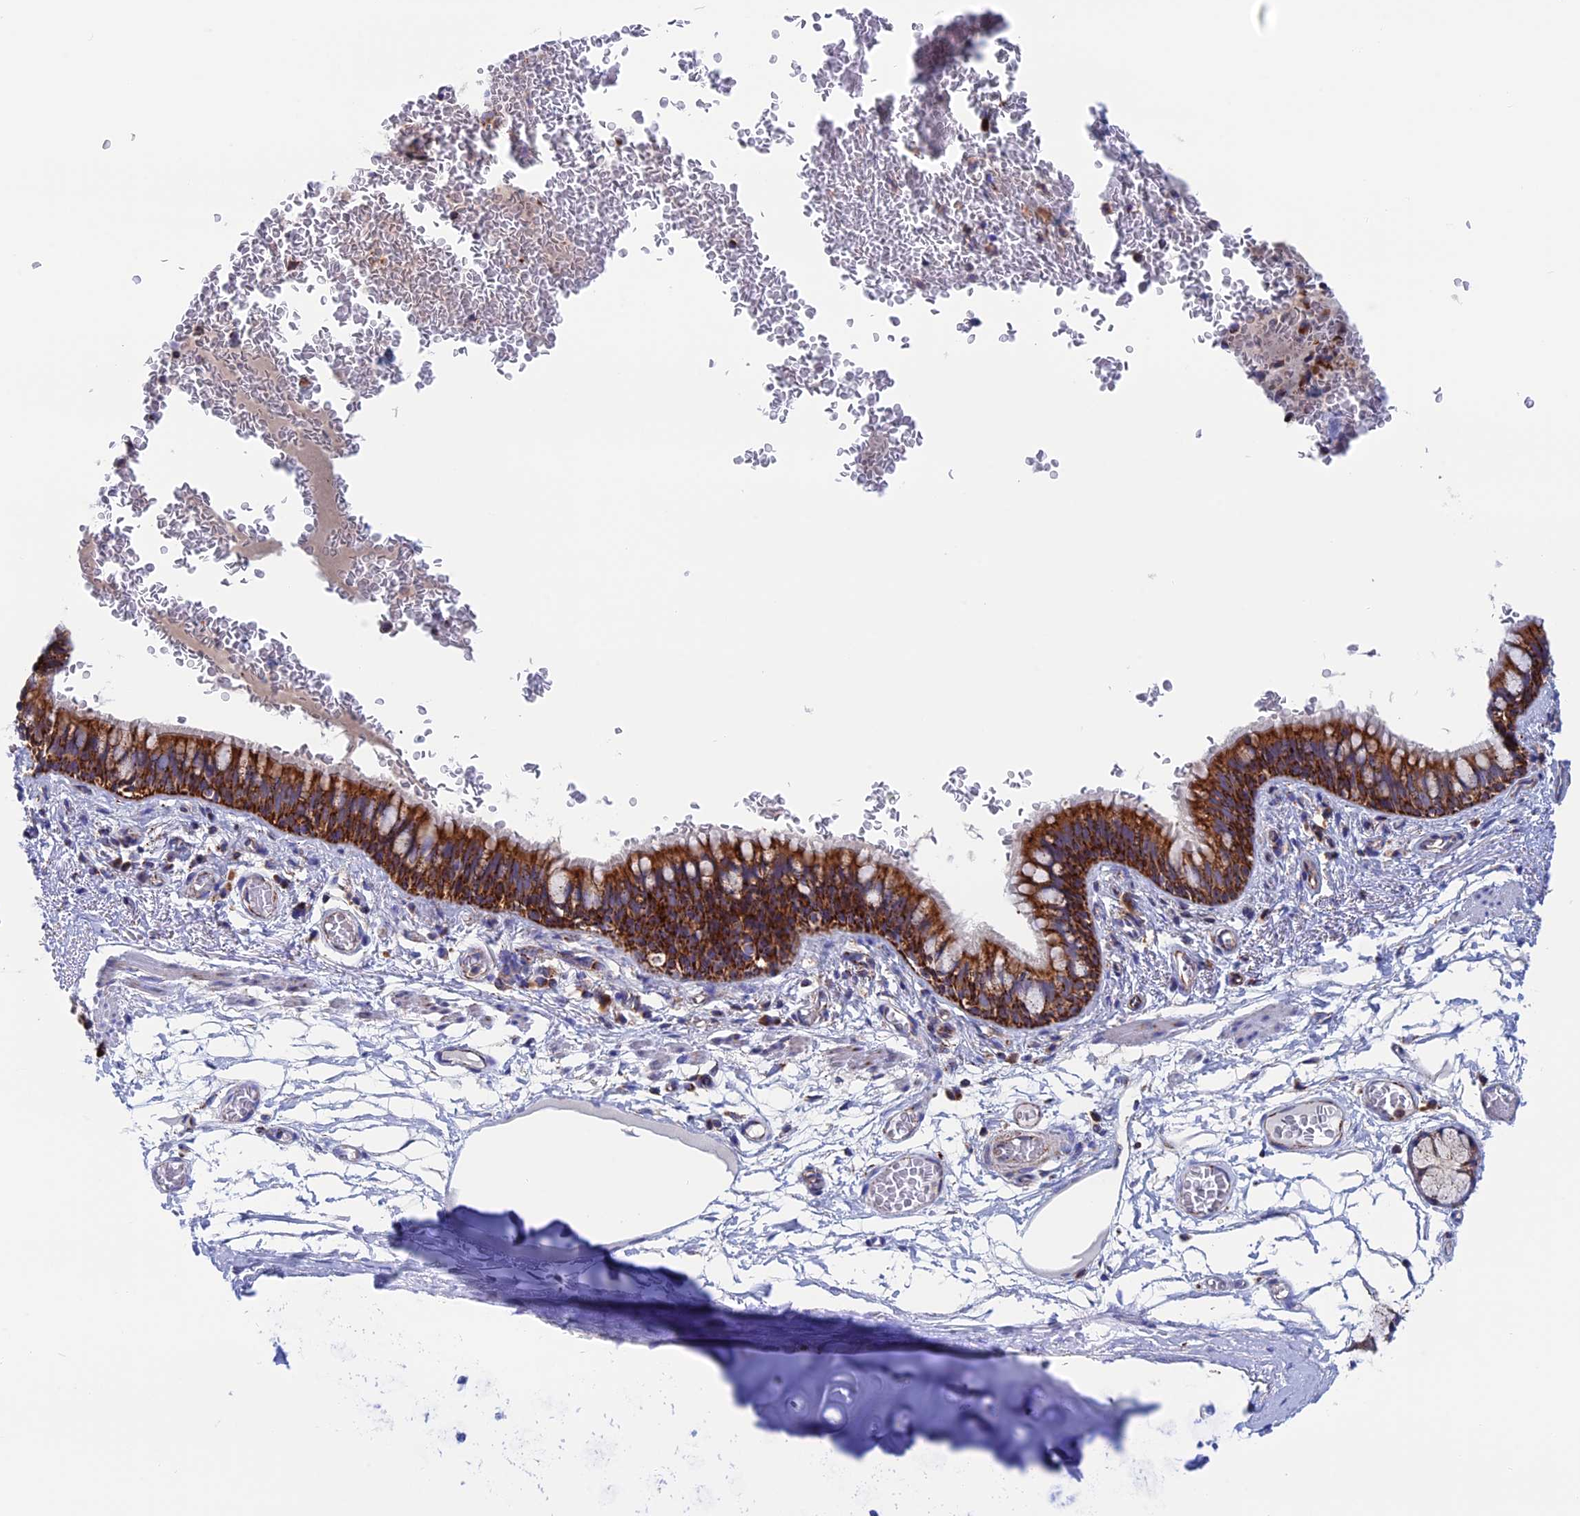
{"staining": {"intensity": "strong", "quantity": ">75%", "location": "cytoplasmic/membranous"}, "tissue": "bronchus", "cell_type": "Respiratory epithelial cells", "image_type": "normal", "snomed": [{"axis": "morphology", "description": "Normal tissue, NOS"}, {"axis": "topography", "description": "Cartilage tissue"}, {"axis": "topography", "description": "Bronchus"}], "caption": "Protein expression analysis of normal bronchus demonstrates strong cytoplasmic/membranous positivity in approximately >75% of respiratory epithelial cells.", "gene": "WDR83", "patient": {"sex": "female", "age": 36}}